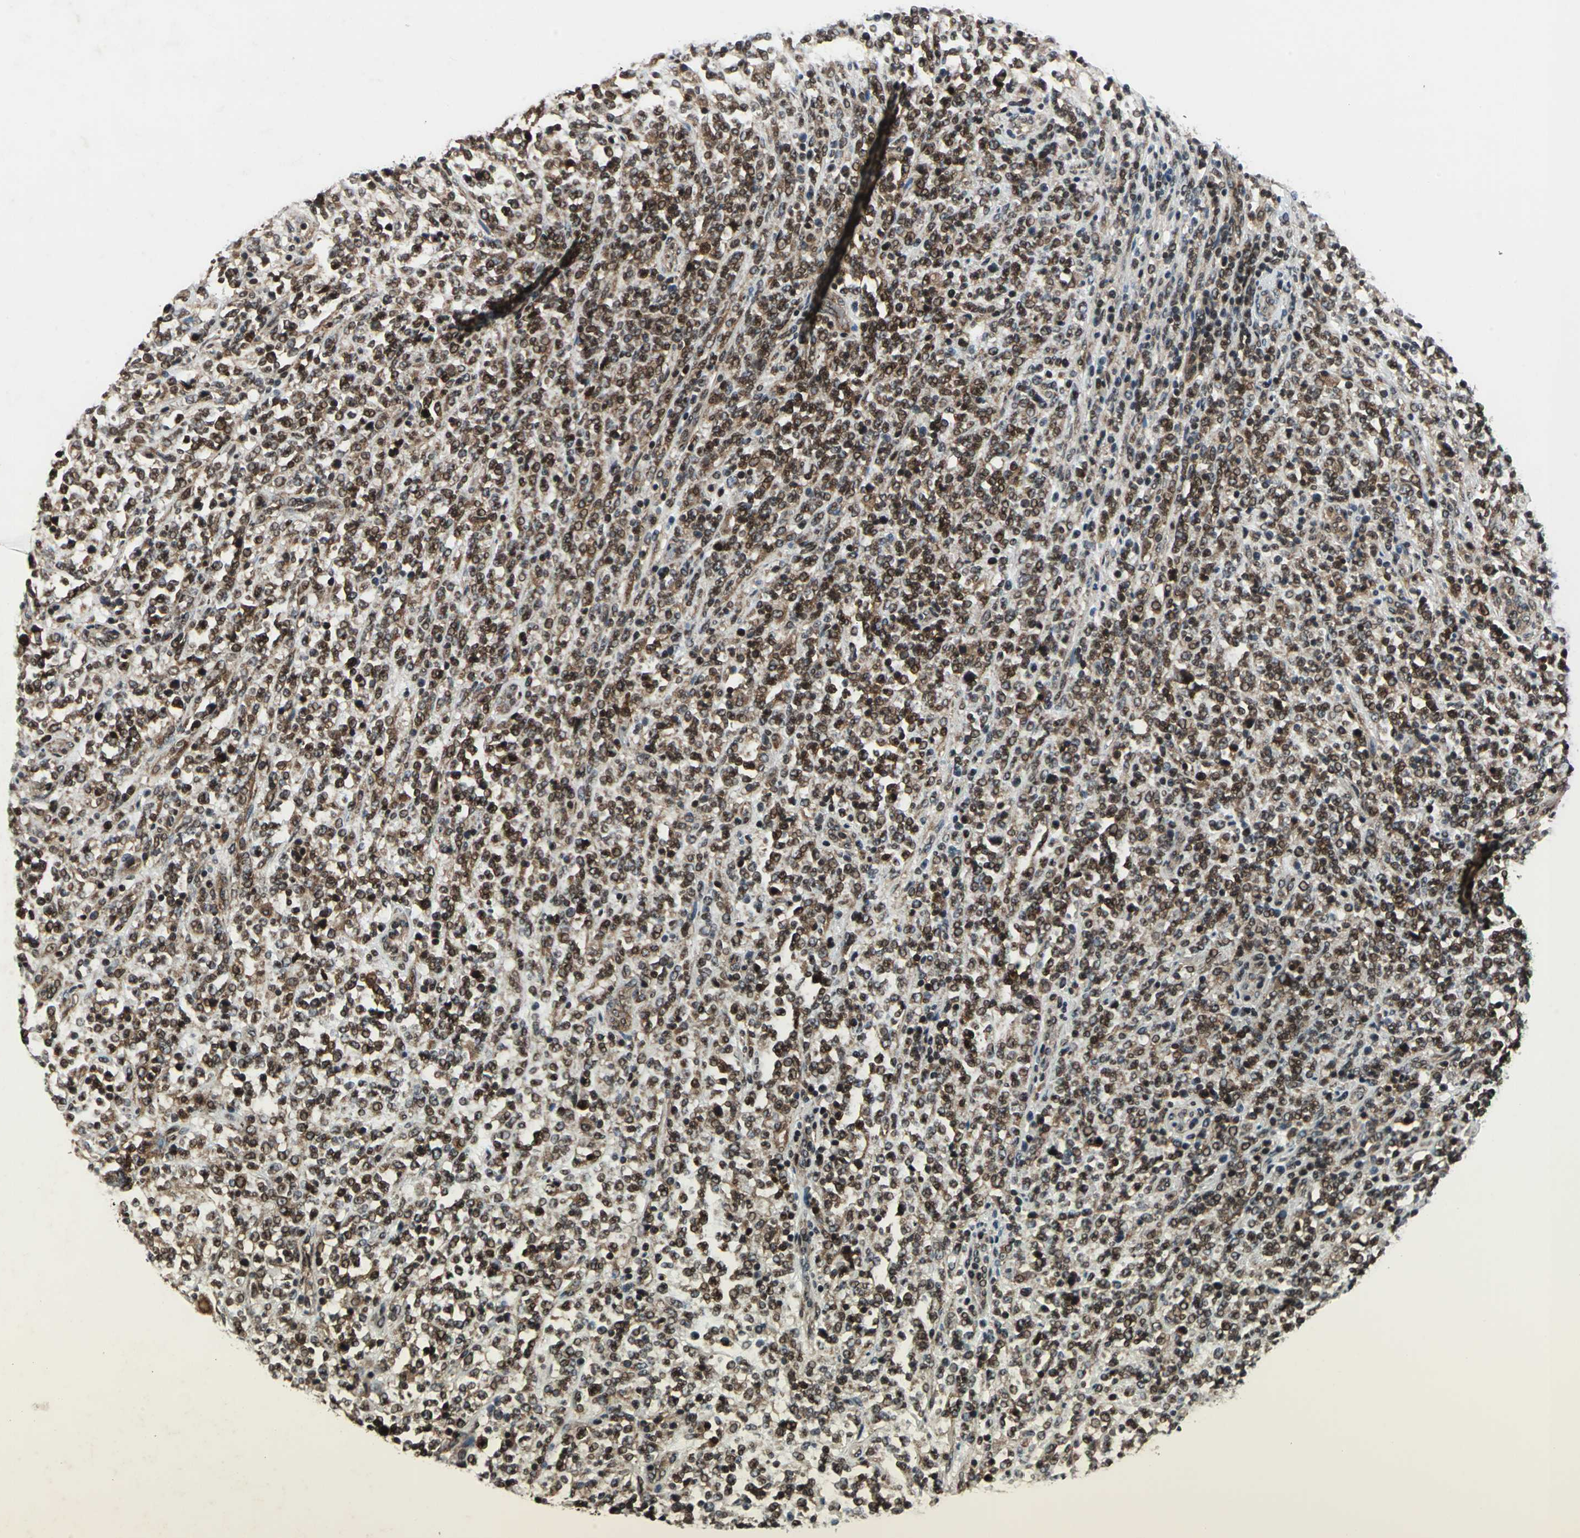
{"staining": {"intensity": "strong", "quantity": ">75%", "location": "nuclear"}, "tissue": "lymphoma", "cell_type": "Tumor cells", "image_type": "cancer", "snomed": [{"axis": "morphology", "description": "Malignant lymphoma, non-Hodgkin's type, High grade"}, {"axis": "topography", "description": "Soft tissue"}], "caption": "Lymphoma stained for a protein (brown) reveals strong nuclear positive positivity in about >75% of tumor cells.", "gene": "AATF", "patient": {"sex": "male", "age": 18}}